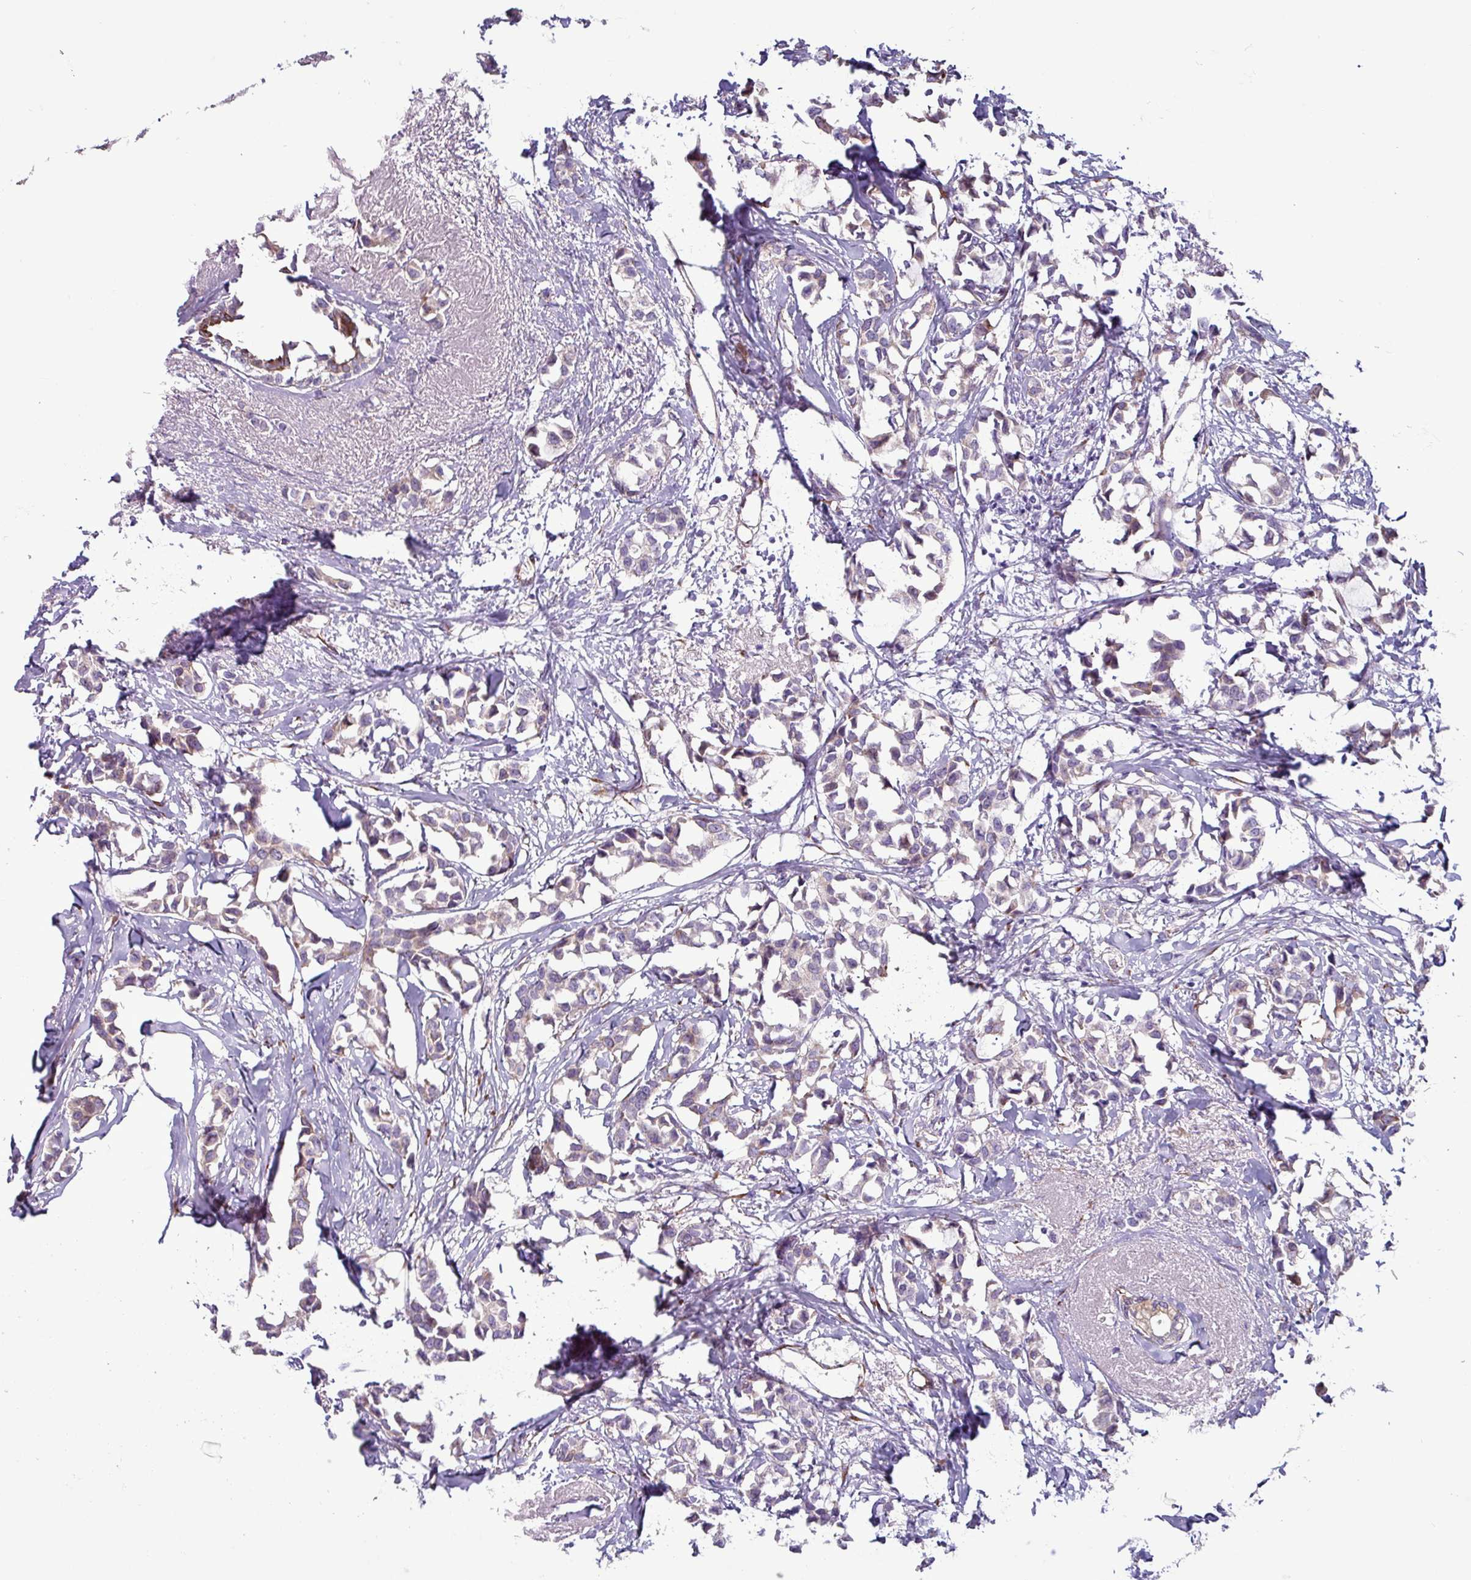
{"staining": {"intensity": "weak", "quantity": "<25%", "location": "cytoplasmic/membranous"}, "tissue": "breast cancer", "cell_type": "Tumor cells", "image_type": "cancer", "snomed": [{"axis": "morphology", "description": "Duct carcinoma"}, {"axis": "topography", "description": "Breast"}], "caption": "Tumor cells show no significant protein positivity in breast cancer (intraductal carcinoma).", "gene": "PPP1R35", "patient": {"sex": "female", "age": 73}}